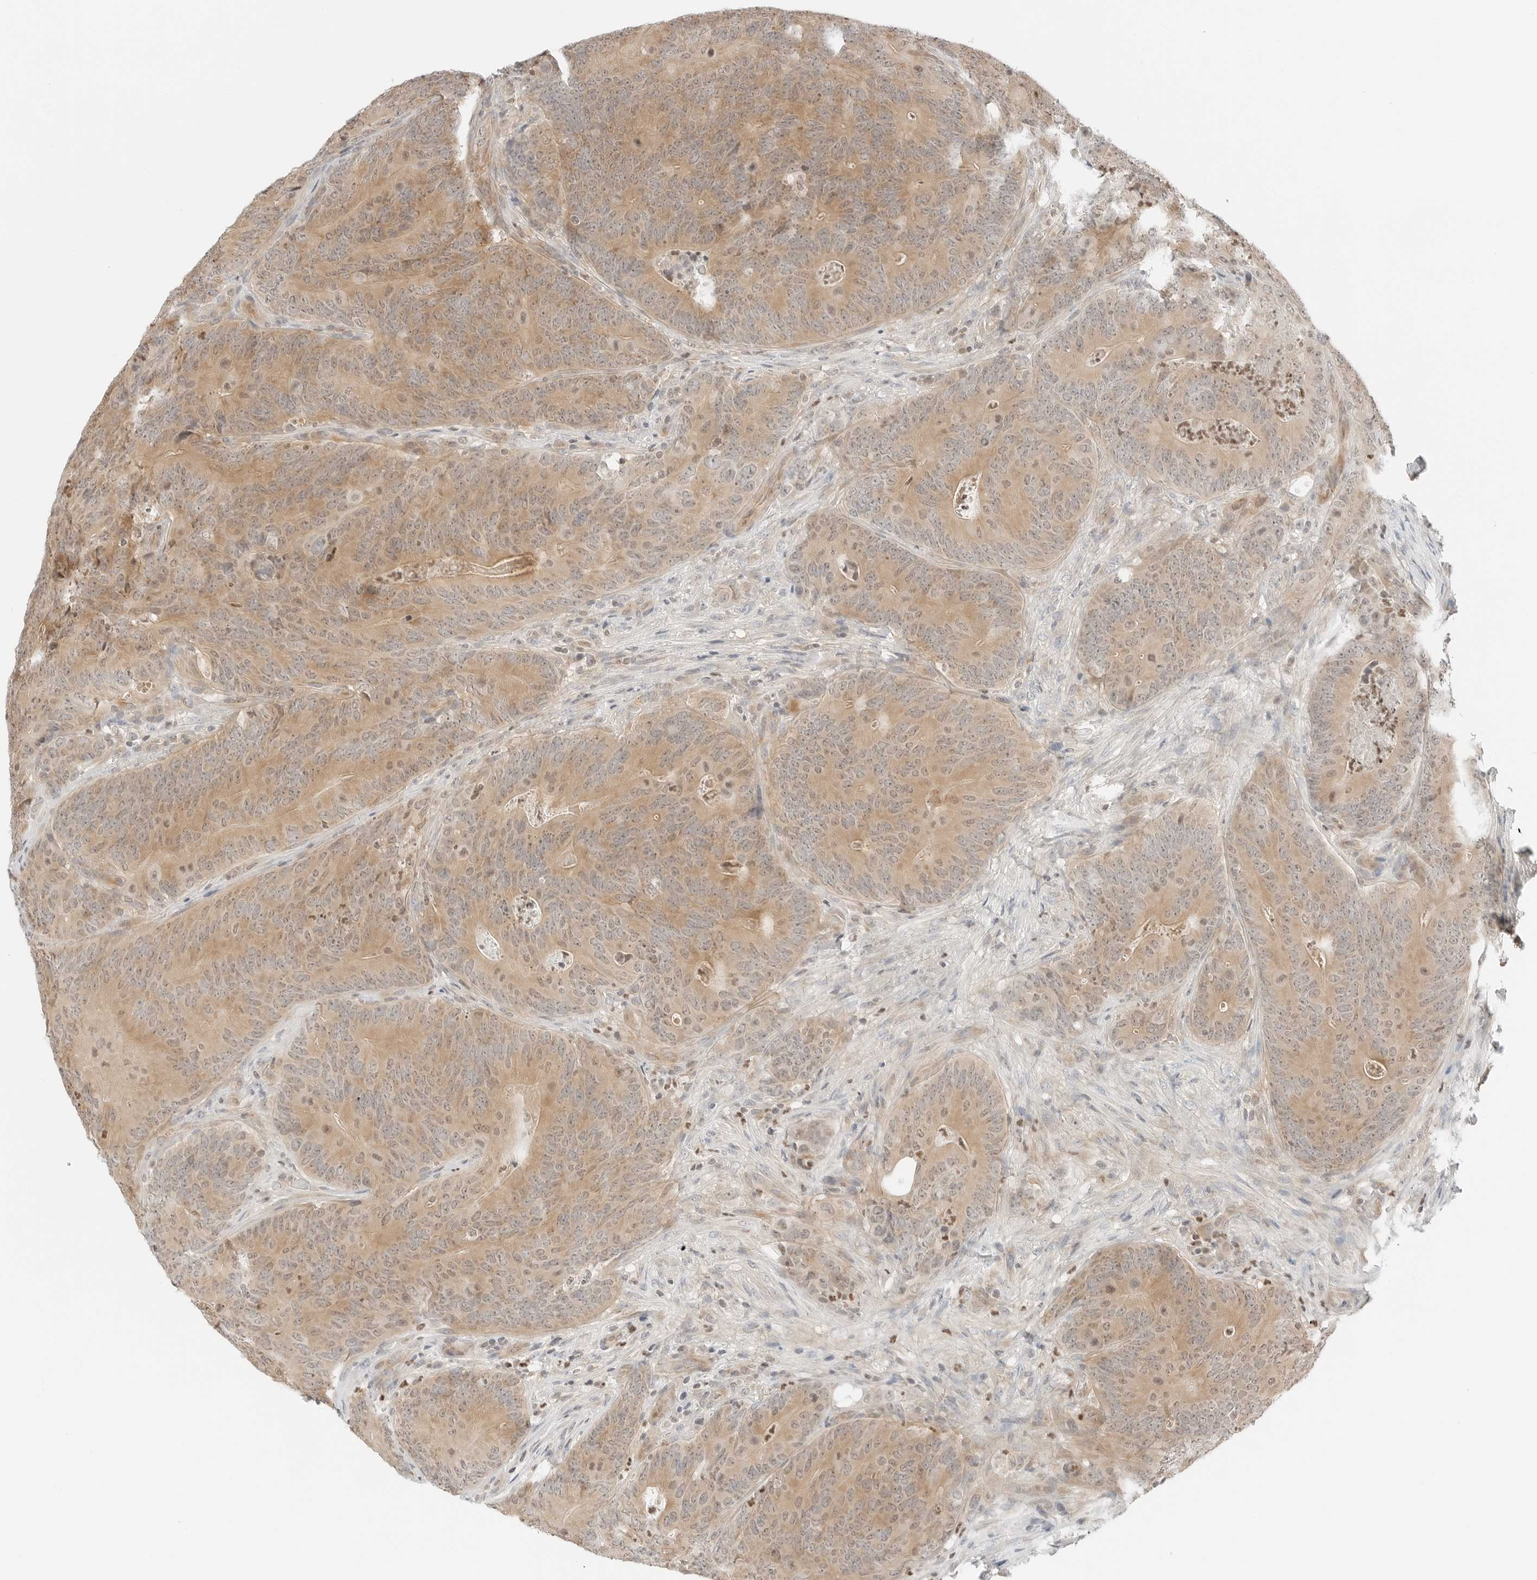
{"staining": {"intensity": "weak", "quantity": ">75%", "location": "cytoplasmic/membranous"}, "tissue": "colorectal cancer", "cell_type": "Tumor cells", "image_type": "cancer", "snomed": [{"axis": "morphology", "description": "Normal tissue, NOS"}, {"axis": "topography", "description": "Colon"}], "caption": "There is low levels of weak cytoplasmic/membranous staining in tumor cells of colorectal cancer, as demonstrated by immunohistochemical staining (brown color).", "gene": "IQCC", "patient": {"sex": "female", "age": 82}}